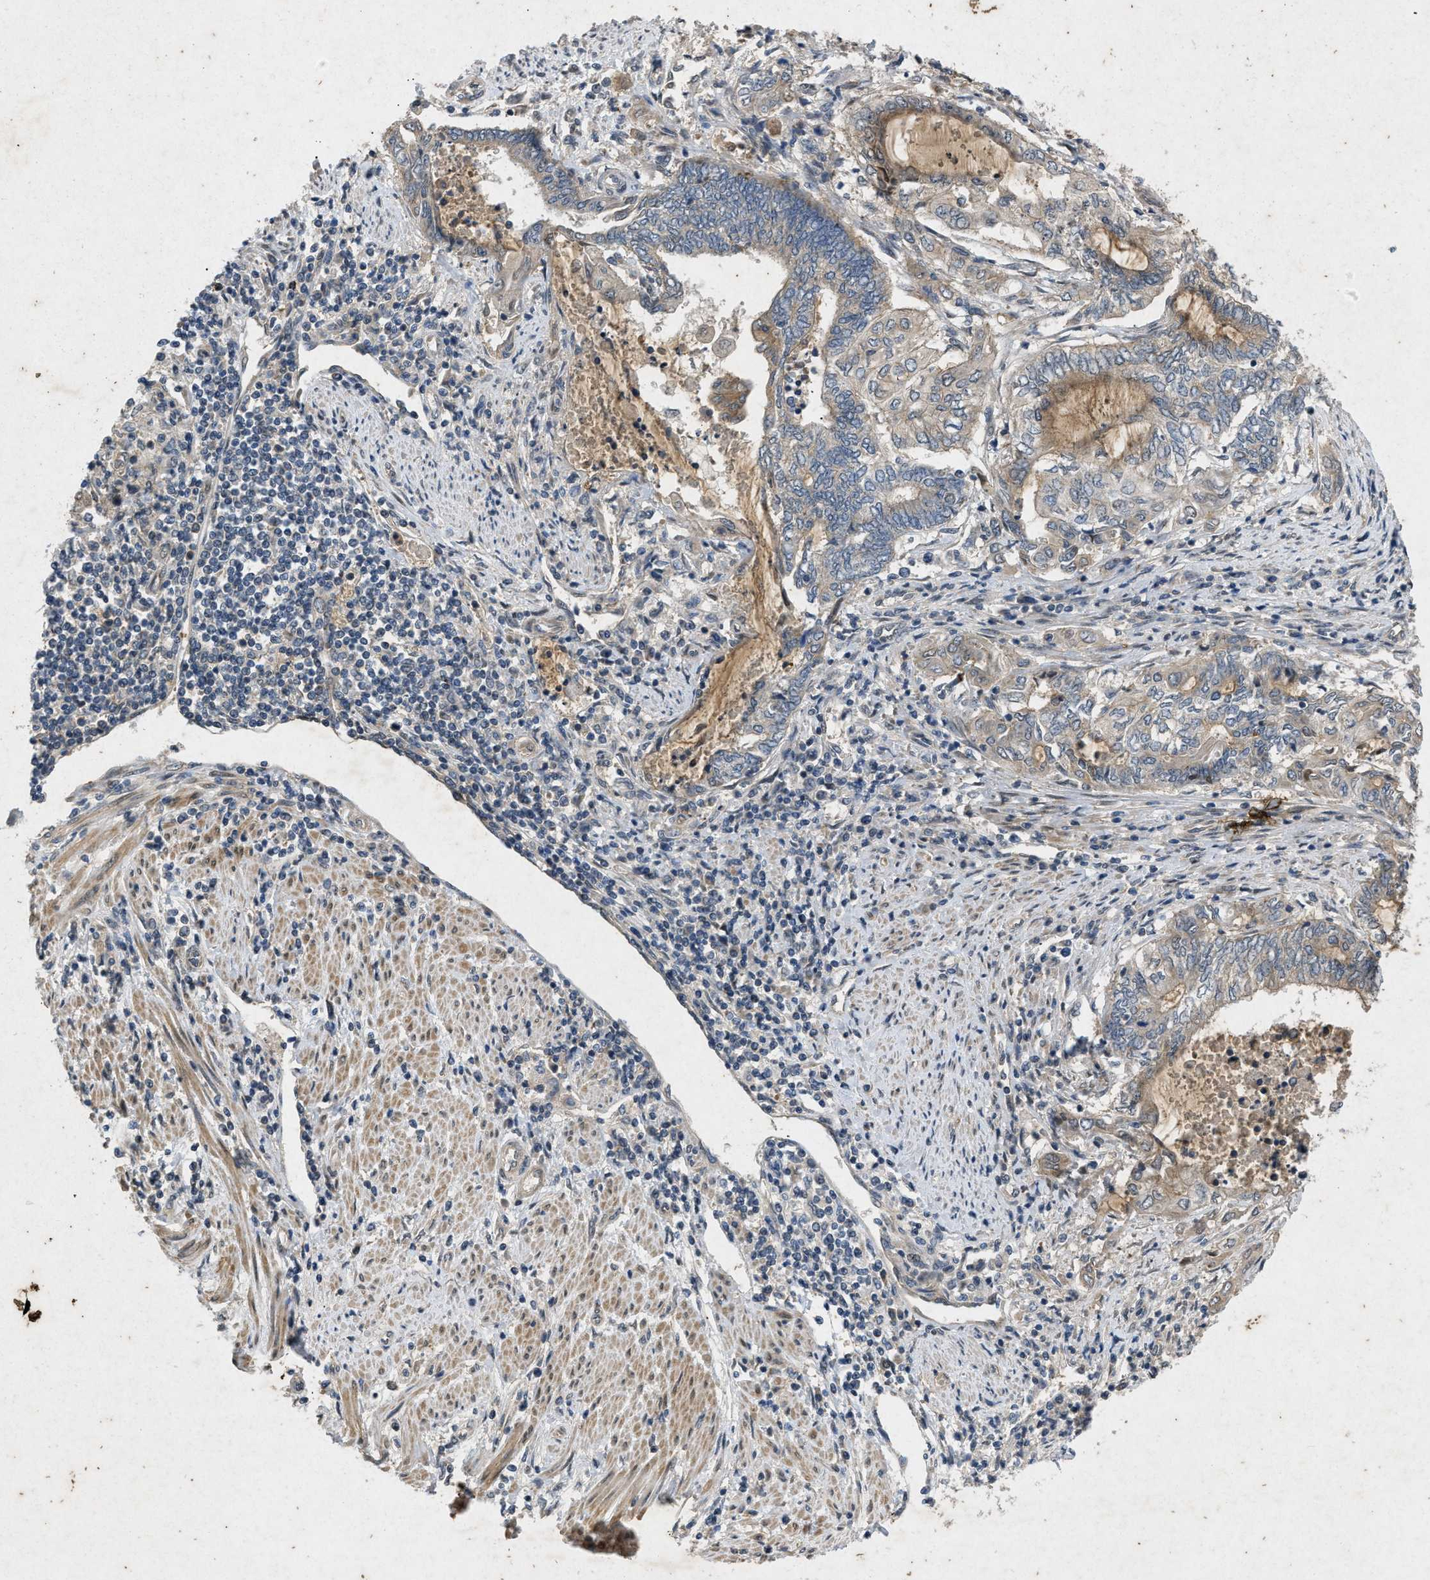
{"staining": {"intensity": "weak", "quantity": "25%-75%", "location": "cytoplasmic/membranous"}, "tissue": "endometrial cancer", "cell_type": "Tumor cells", "image_type": "cancer", "snomed": [{"axis": "morphology", "description": "Adenocarcinoma, NOS"}, {"axis": "topography", "description": "Uterus"}, {"axis": "topography", "description": "Endometrium"}], "caption": "Protein staining displays weak cytoplasmic/membranous expression in about 25%-75% of tumor cells in endometrial cancer.", "gene": "PRKG2", "patient": {"sex": "female", "age": 70}}